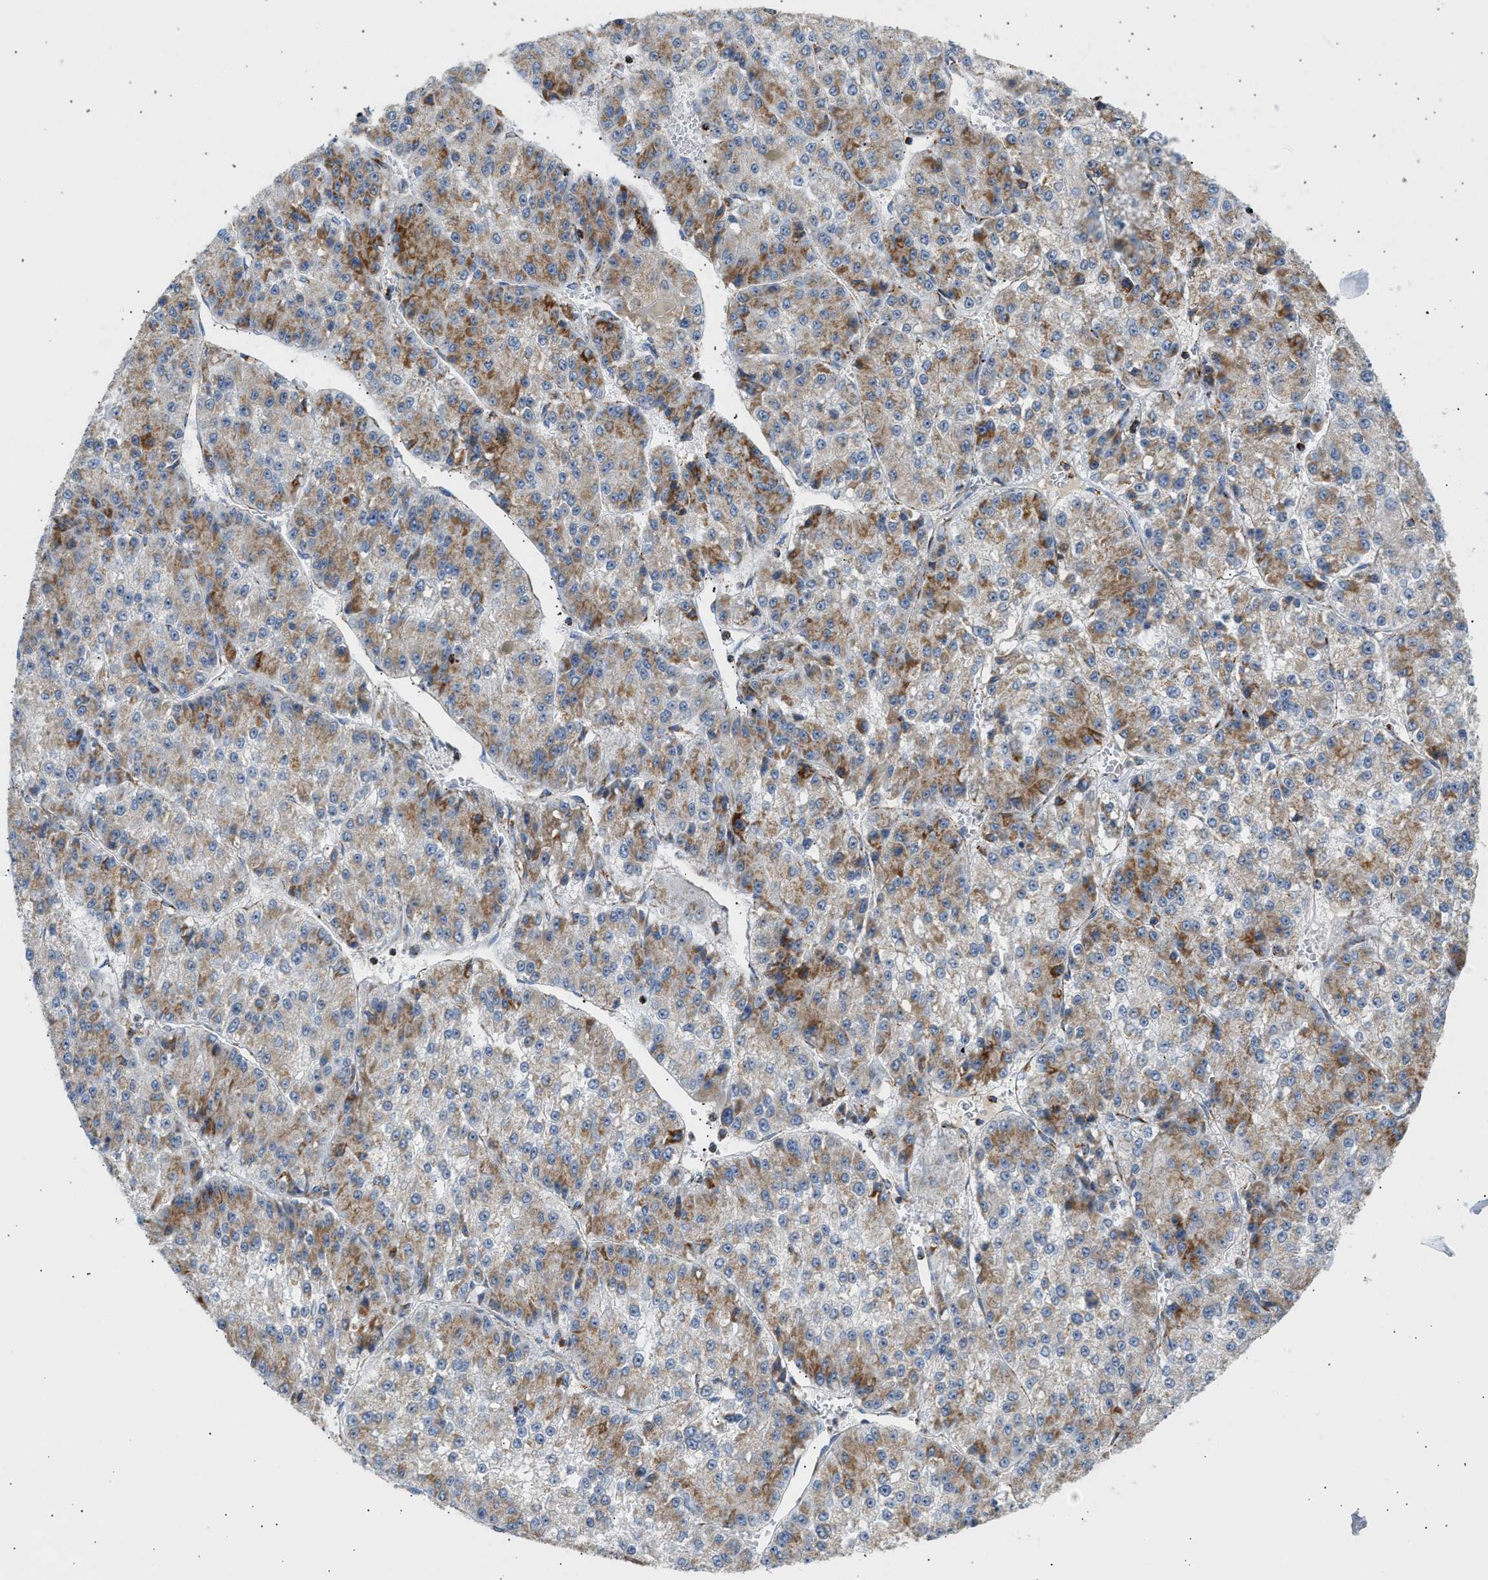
{"staining": {"intensity": "moderate", "quantity": "25%-75%", "location": "cytoplasmic/membranous"}, "tissue": "liver cancer", "cell_type": "Tumor cells", "image_type": "cancer", "snomed": [{"axis": "morphology", "description": "Carcinoma, Hepatocellular, NOS"}, {"axis": "topography", "description": "Liver"}], "caption": "Hepatocellular carcinoma (liver) stained with DAB (3,3'-diaminobenzidine) immunohistochemistry (IHC) exhibits medium levels of moderate cytoplasmic/membranous staining in approximately 25%-75% of tumor cells.", "gene": "OGDH", "patient": {"sex": "female", "age": 73}}